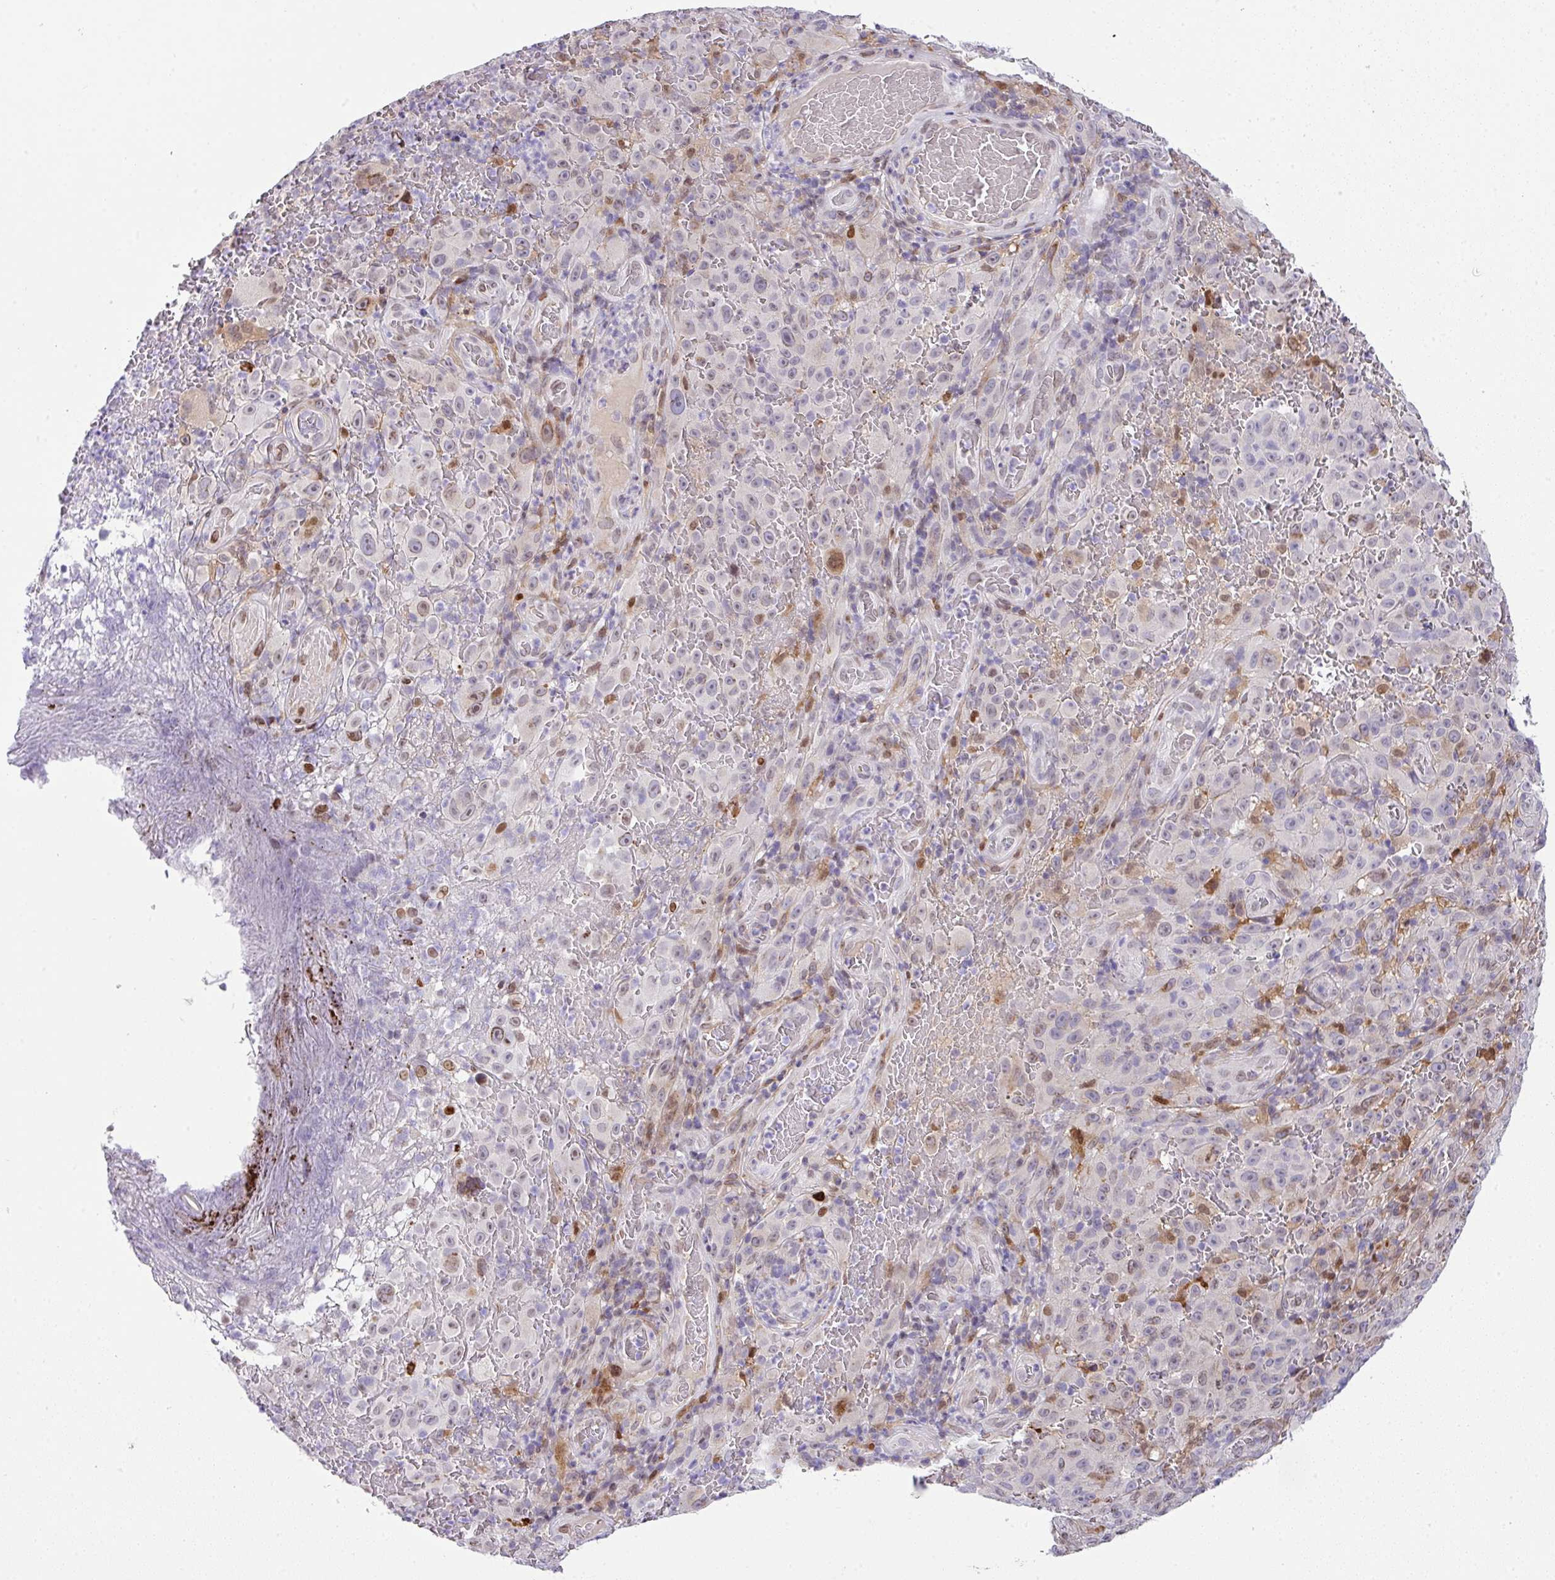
{"staining": {"intensity": "negative", "quantity": "none", "location": "none"}, "tissue": "melanoma", "cell_type": "Tumor cells", "image_type": "cancer", "snomed": [{"axis": "morphology", "description": "Malignant melanoma, NOS"}, {"axis": "topography", "description": "Skin"}], "caption": "Histopathology image shows no protein expression in tumor cells of malignant melanoma tissue.", "gene": "PLK1", "patient": {"sex": "female", "age": 82}}